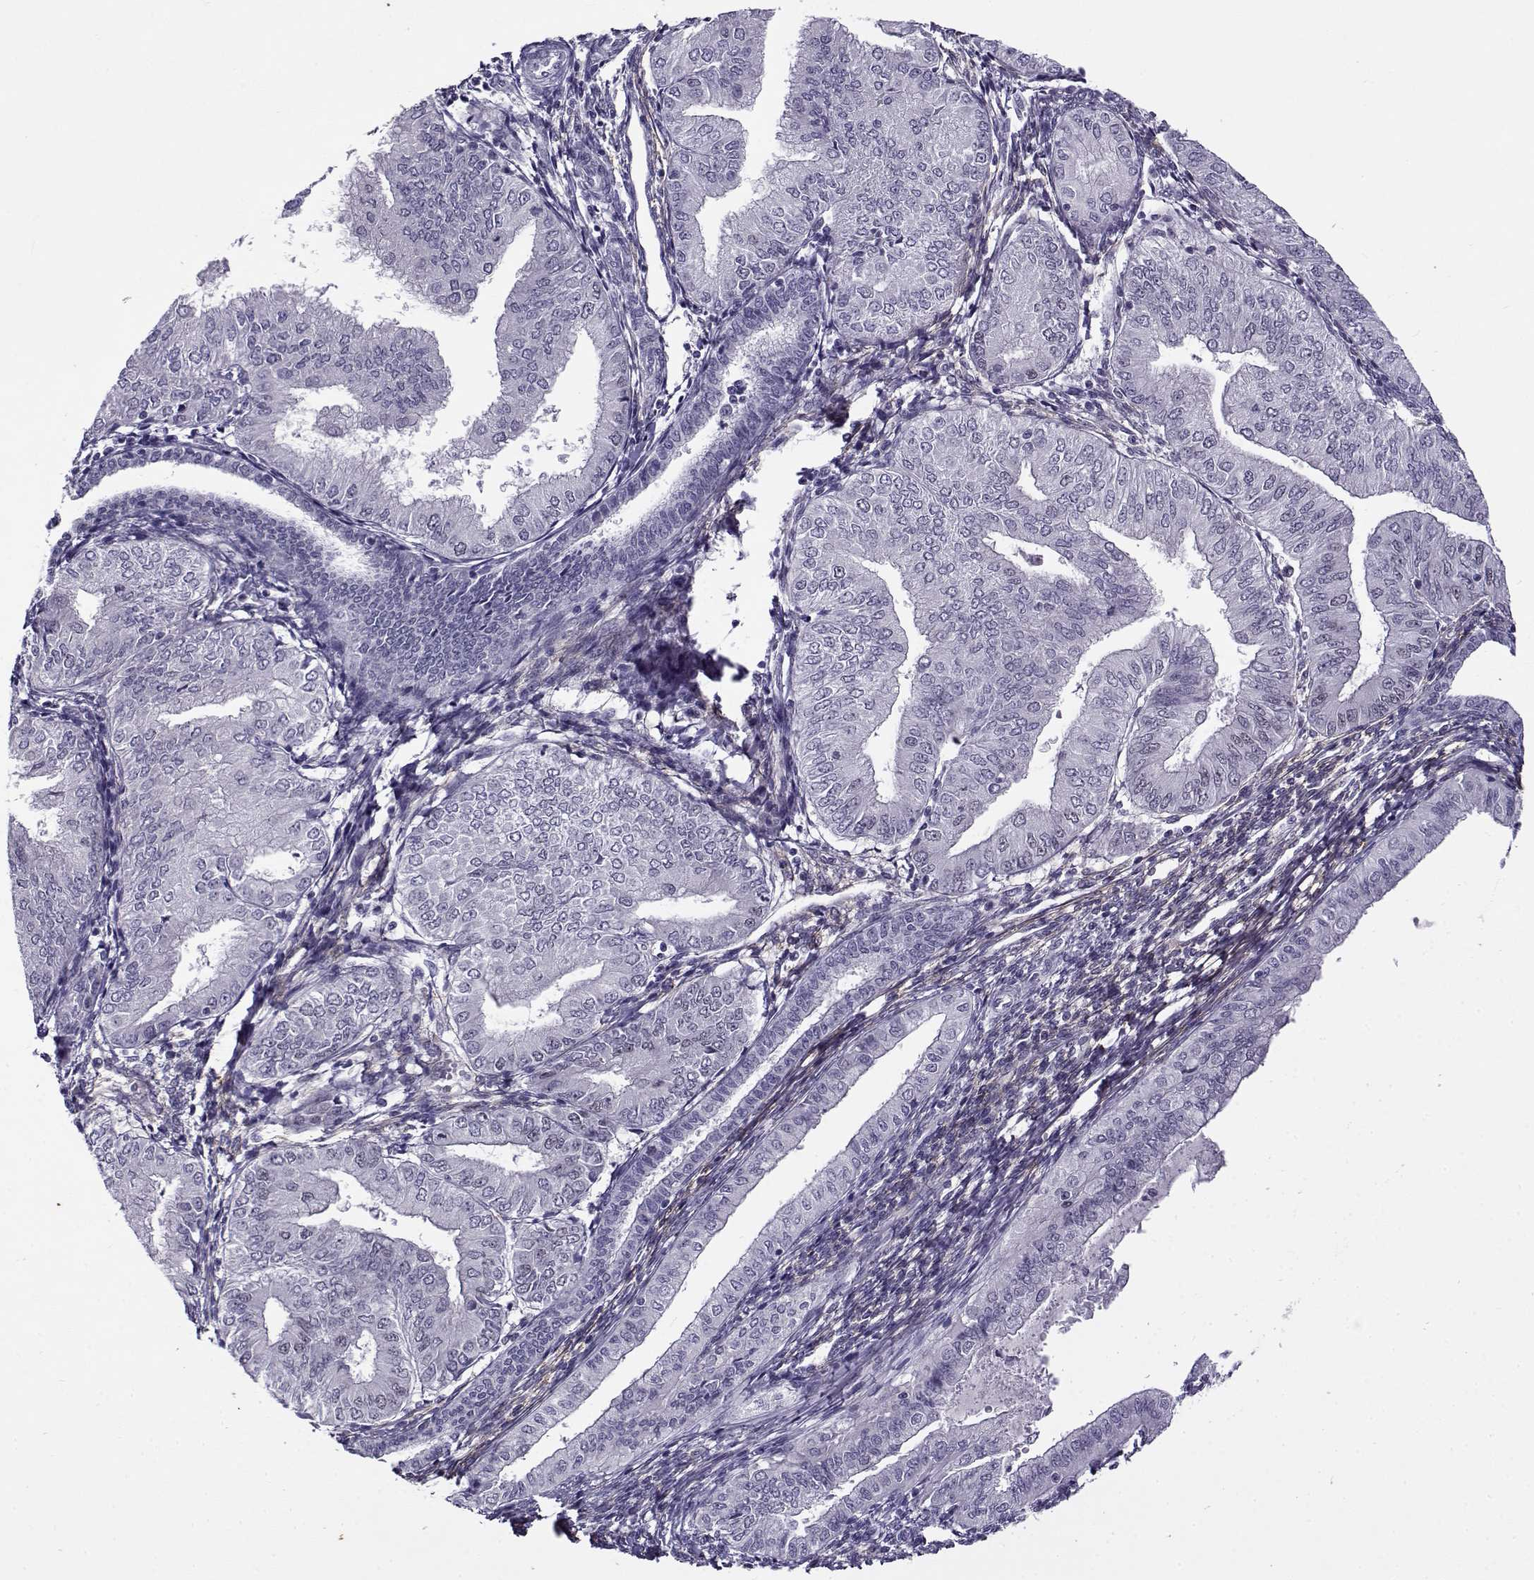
{"staining": {"intensity": "negative", "quantity": "none", "location": "none"}, "tissue": "endometrial cancer", "cell_type": "Tumor cells", "image_type": "cancer", "snomed": [{"axis": "morphology", "description": "Adenocarcinoma, NOS"}, {"axis": "topography", "description": "Endometrium"}], "caption": "Tumor cells are negative for brown protein staining in endometrial cancer.", "gene": "BACH1", "patient": {"sex": "female", "age": 53}}